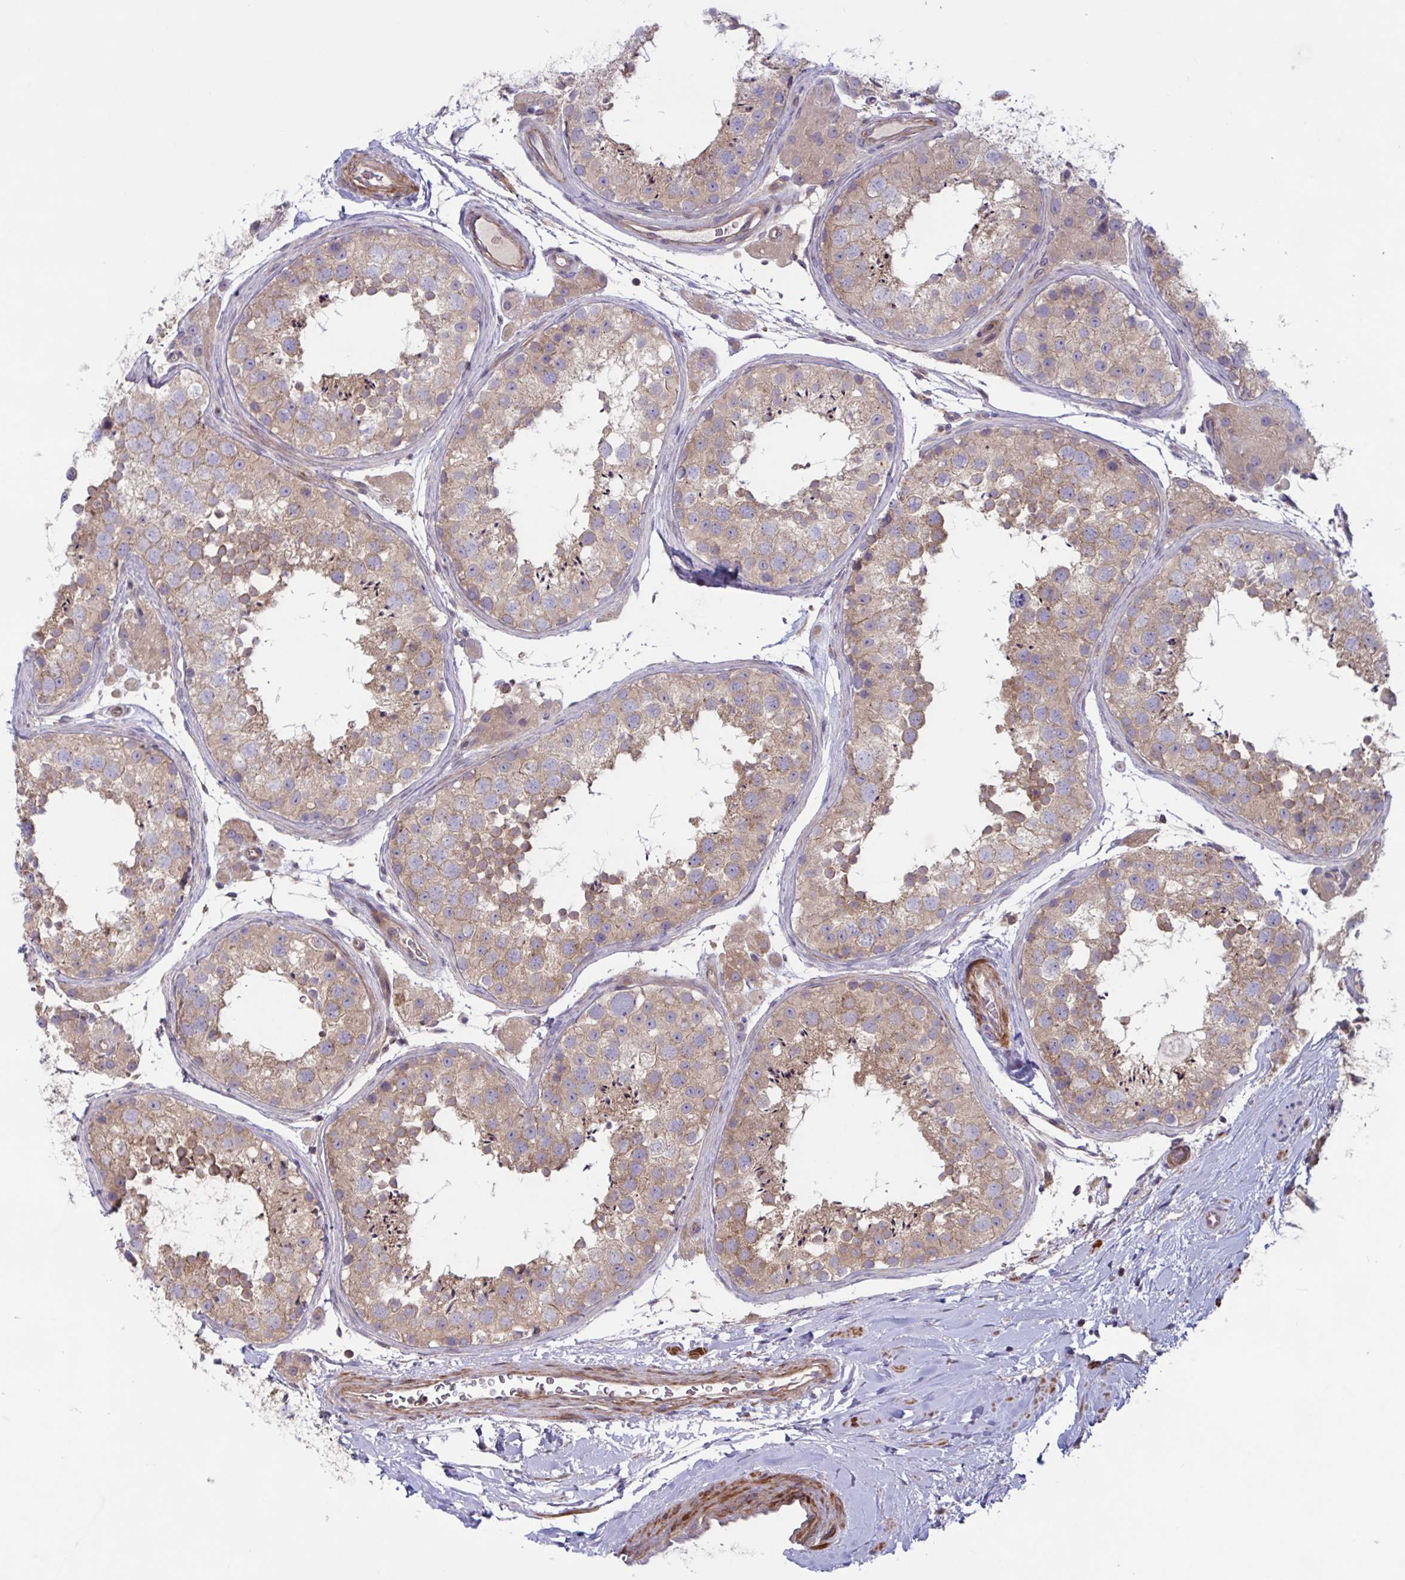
{"staining": {"intensity": "moderate", "quantity": ">75%", "location": "cytoplasmic/membranous"}, "tissue": "testis", "cell_type": "Cells in seminiferous ducts", "image_type": "normal", "snomed": [{"axis": "morphology", "description": "Normal tissue, NOS"}, {"axis": "topography", "description": "Testis"}], "caption": "IHC (DAB) staining of normal human testis demonstrates moderate cytoplasmic/membranous protein expression in about >75% of cells in seminiferous ducts.", "gene": "TANK", "patient": {"sex": "male", "age": 41}}